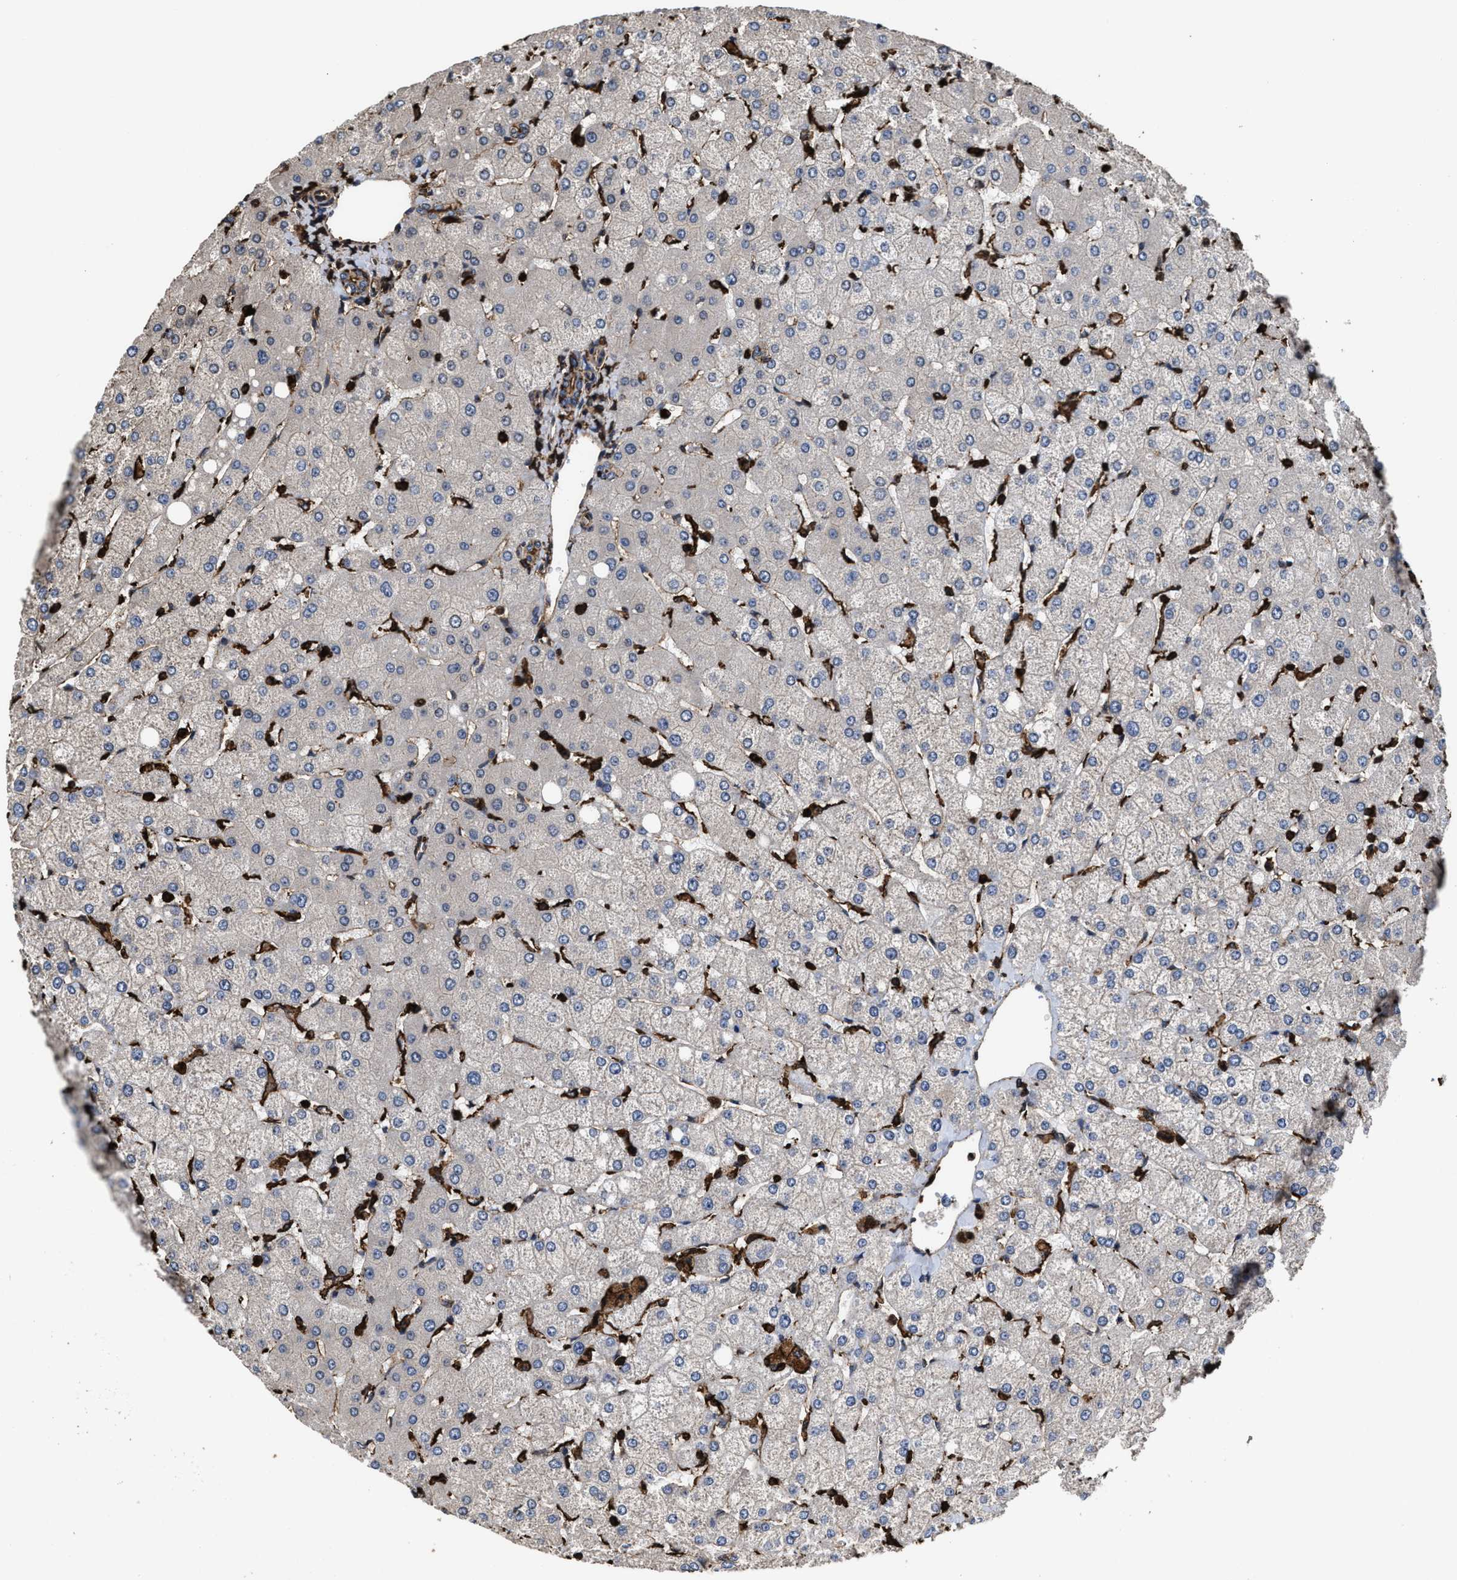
{"staining": {"intensity": "moderate", "quantity": ">75%", "location": "cytoplasmic/membranous"}, "tissue": "liver", "cell_type": "Cholangiocytes", "image_type": "normal", "snomed": [{"axis": "morphology", "description": "Normal tissue, NOS"}, {"axis": "topography", "description": "Liver"}], "caption": "The photomicrograph exhibits immunohistochemical staining of normal liver. There is moderate cytoplasmic/membranous positivity is seen in about >75% of cholangiocytes.", "gene": "KBTBD2", "patient": {"sex": "female", "age": 54}}